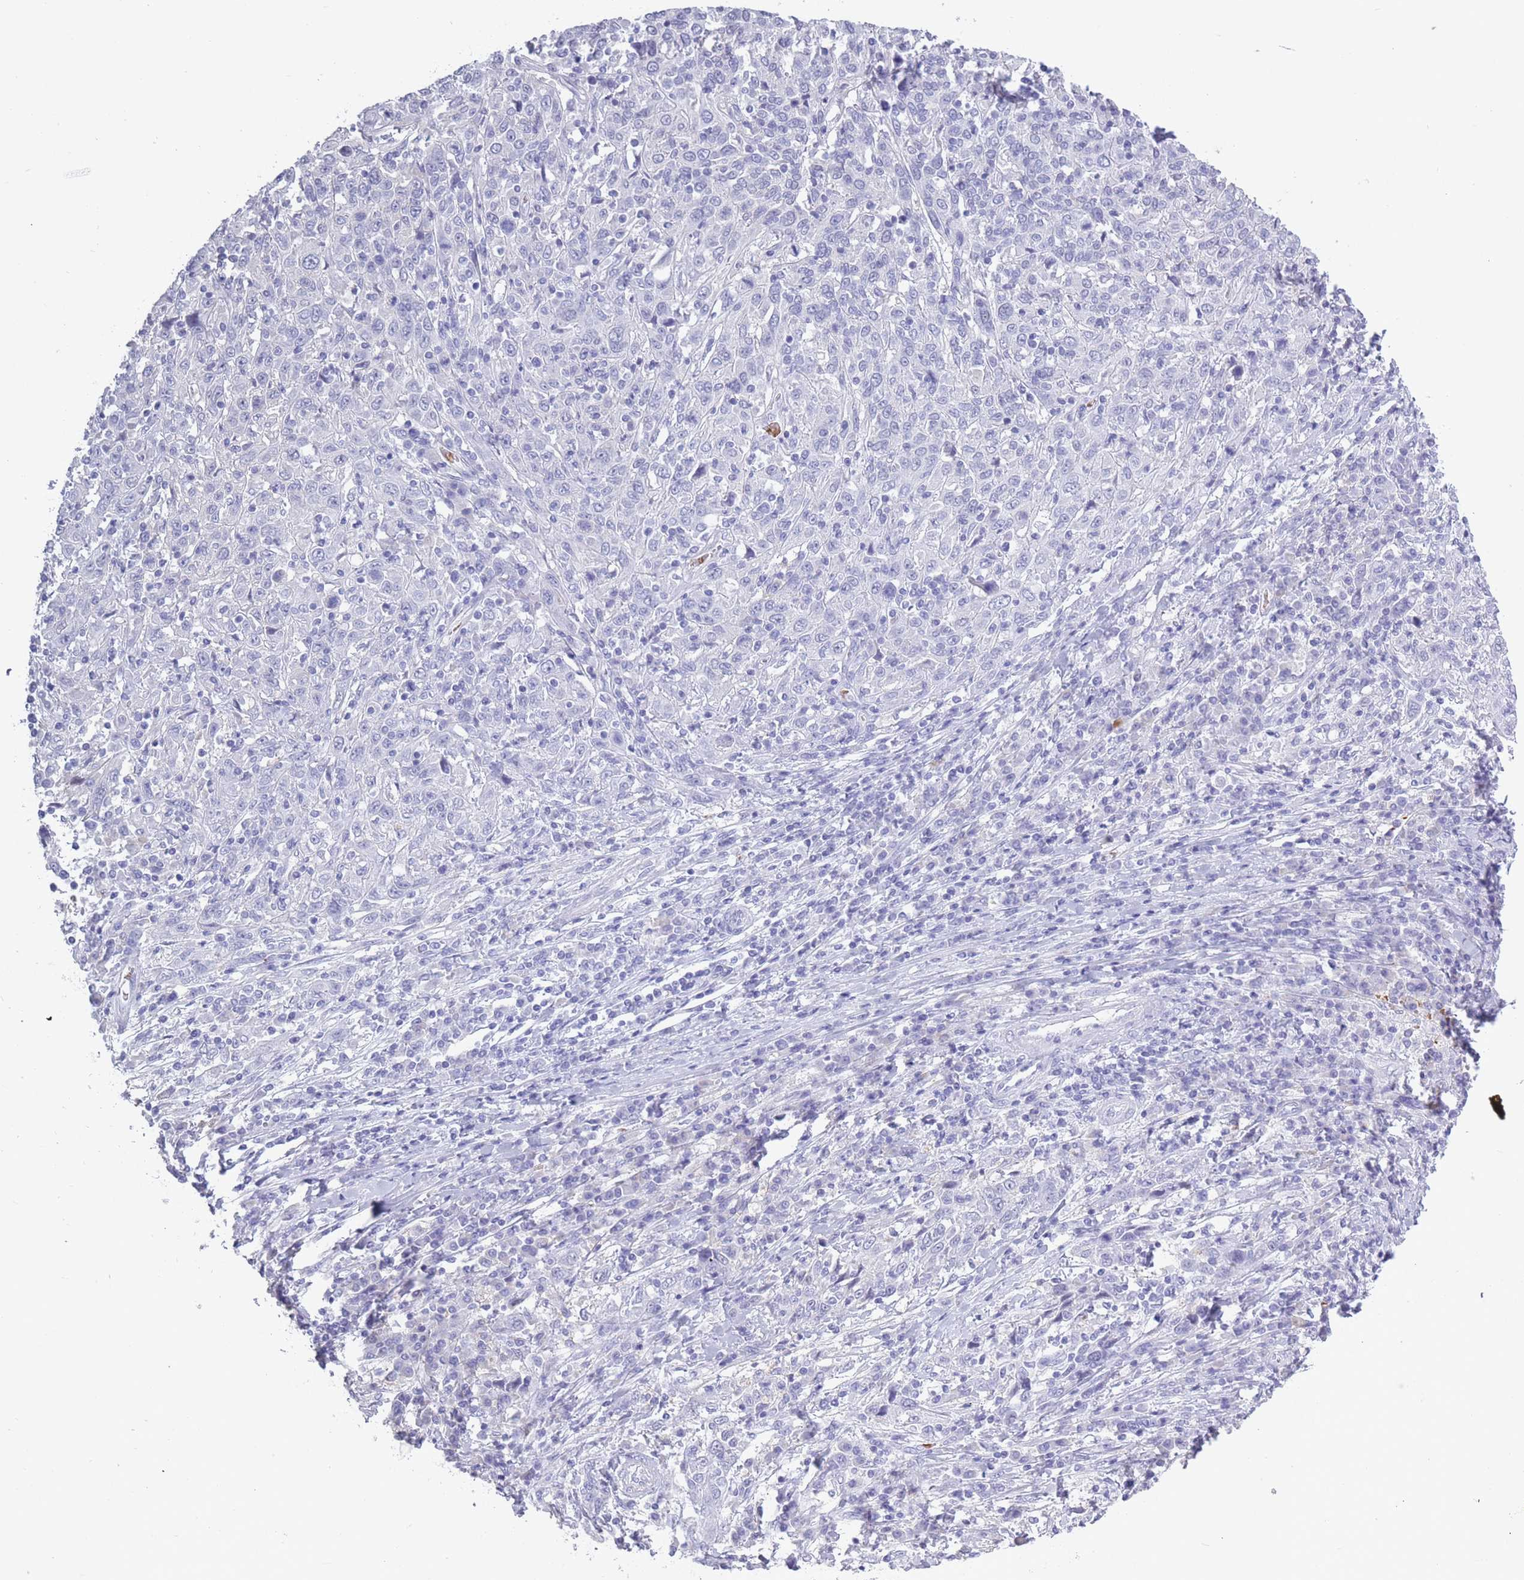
{"staining": {"intensity": "negative", "quantity": "none", "location": "none"}, "tissue": "cervical cancer", "cell_type": "Tumor cells", "image_type": "cancer", "snomed": [{"axis": "morphology", "description": "Squamous cell carcinoma, NOS"}, {"axis": "topography", "description": "Cervix"}], "caption": "There is no significant expression in tumor cells of squamous cell carcinoma (cervical). (DAB (3,3'-diaminobenzidine) immunohistochemistry (IHC), high magnification).", "gene": "OR7C1", "patient": {"sex": "female", "age": 46}}